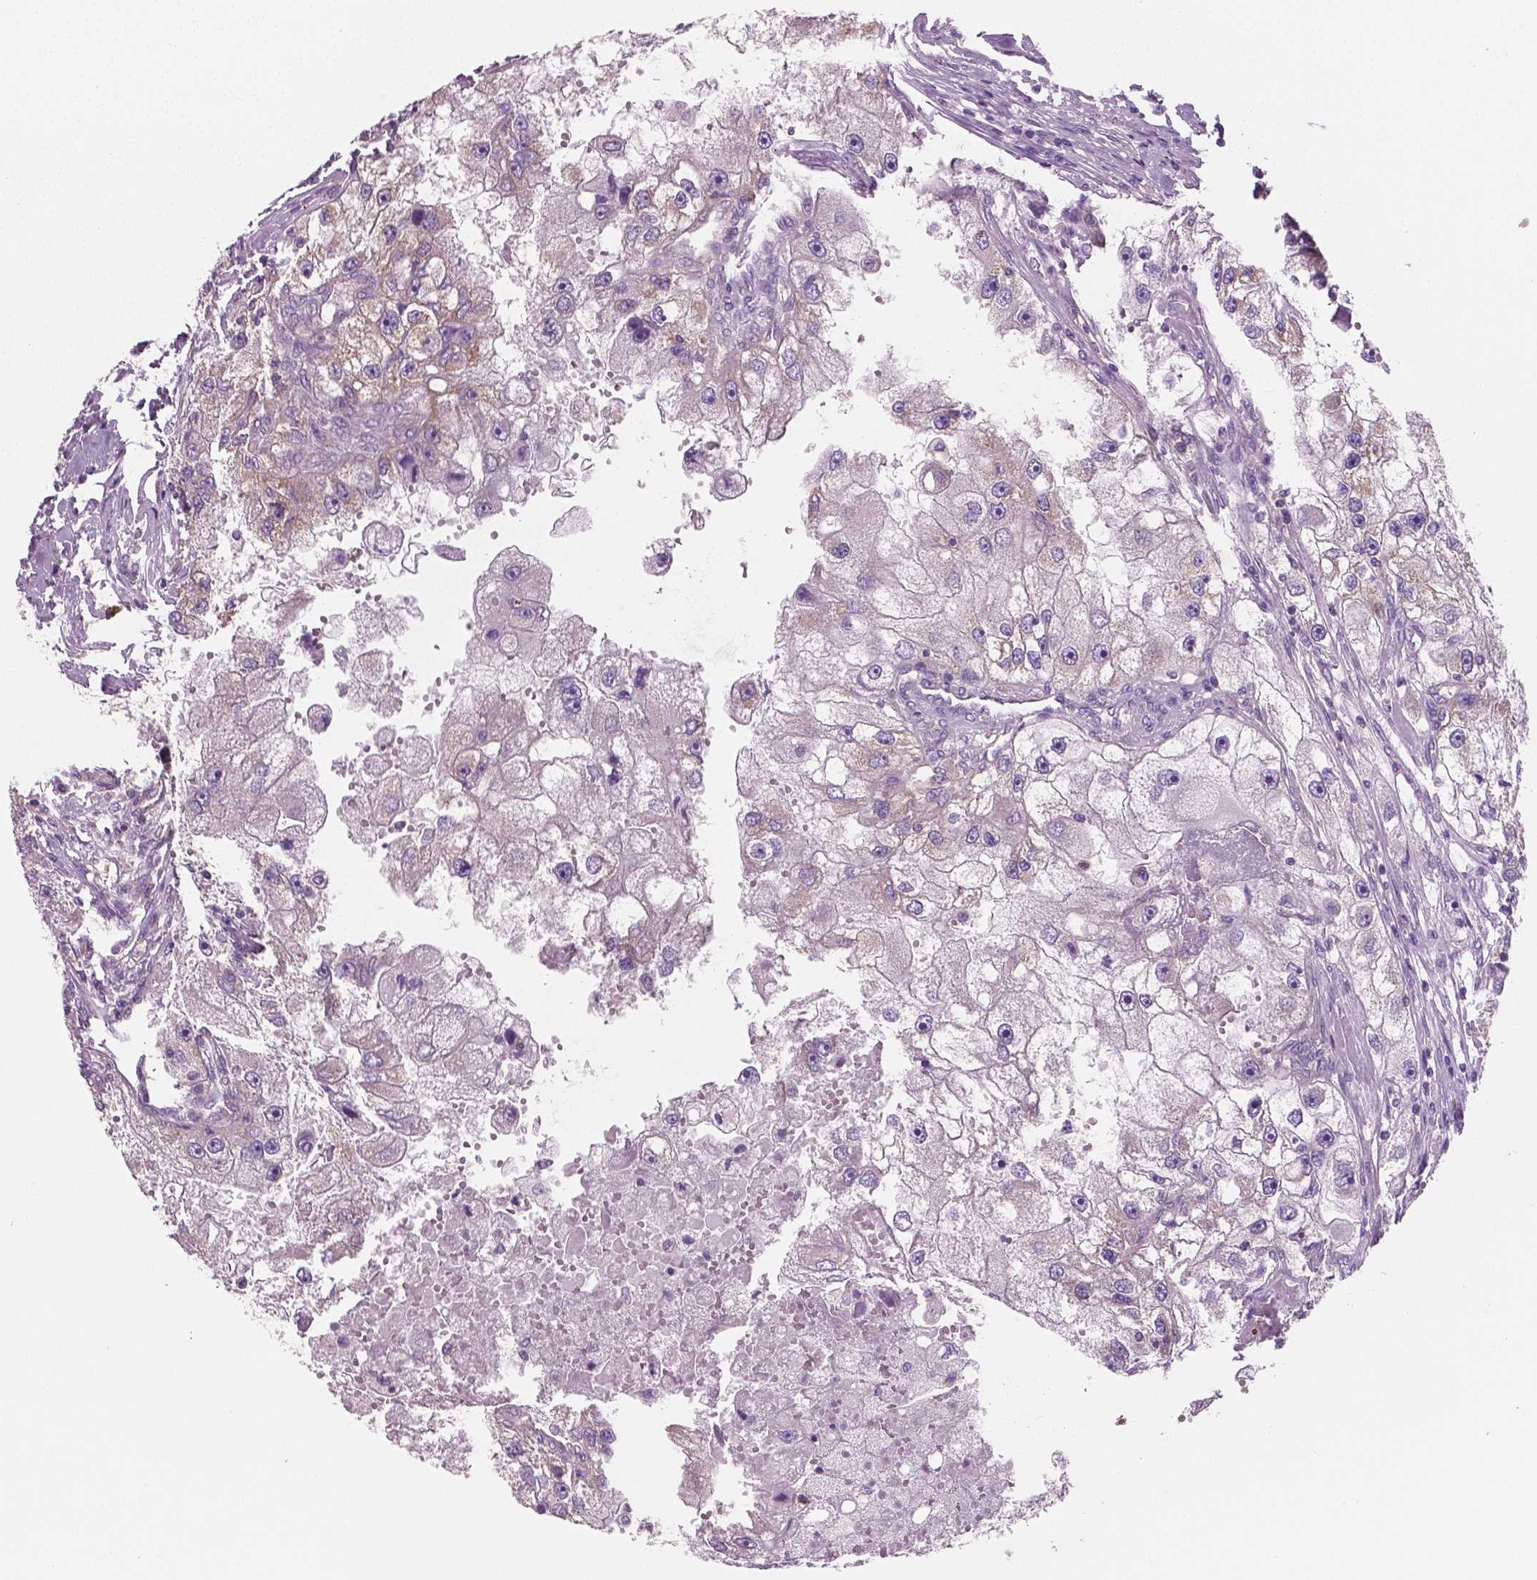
{"staining": {"intensity": "negative", "quantity": "none", "location": "none"}, "tissue": "renal cancer", "cell_type": "Tumor cells", "image_type": "cancer", "snomed": [{"axis": "morphology", "description": "Adenocarcinoma, NOS"}, {"axis": "topography", "description": "Kidney"}], "caption": "Immunohistochemical staining of renal cancer demonstrates no significant staining in tumor cells.", "gene": "PTX3", "patient": {"sex": "male", "age": 63}}